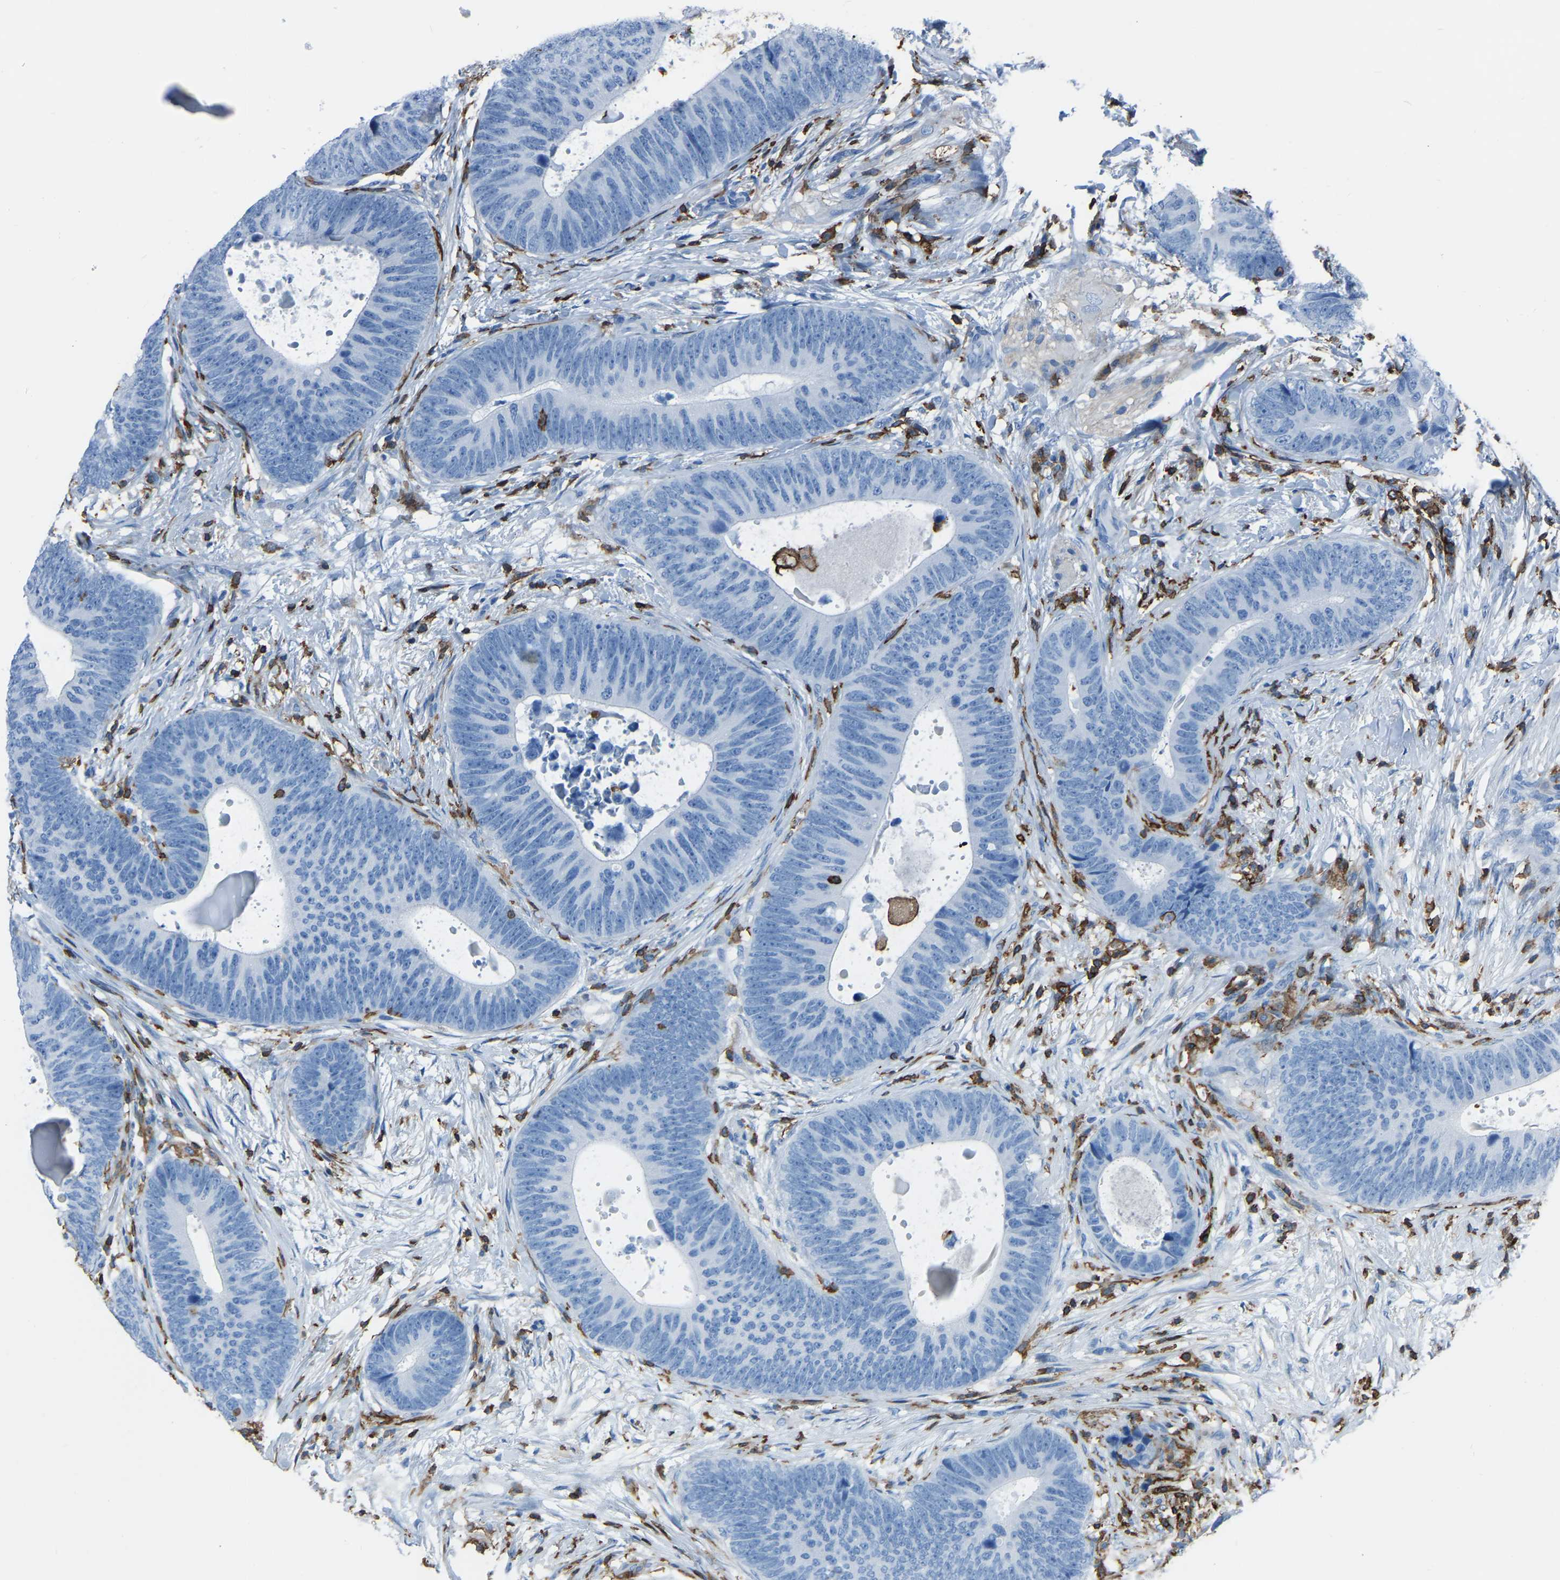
{"staining": {"intensity": "negative", "quantity": "none", "location": "none"}, "tissue": "colorectal cancer", "cell_type": "Tumor cells", "image_type": "cancer", "snomed": [{"axis": "morphology", "description": "Adenocarcinoma, NOS"}, {"axis": "topography", "description": "Colon"}], "caption": "Immunohistochemistry of human colorectal cancer demonstrates no positivity in tumor cells.", "gene": "LSP1", "patient": {"sex": "male", "age": 56}}